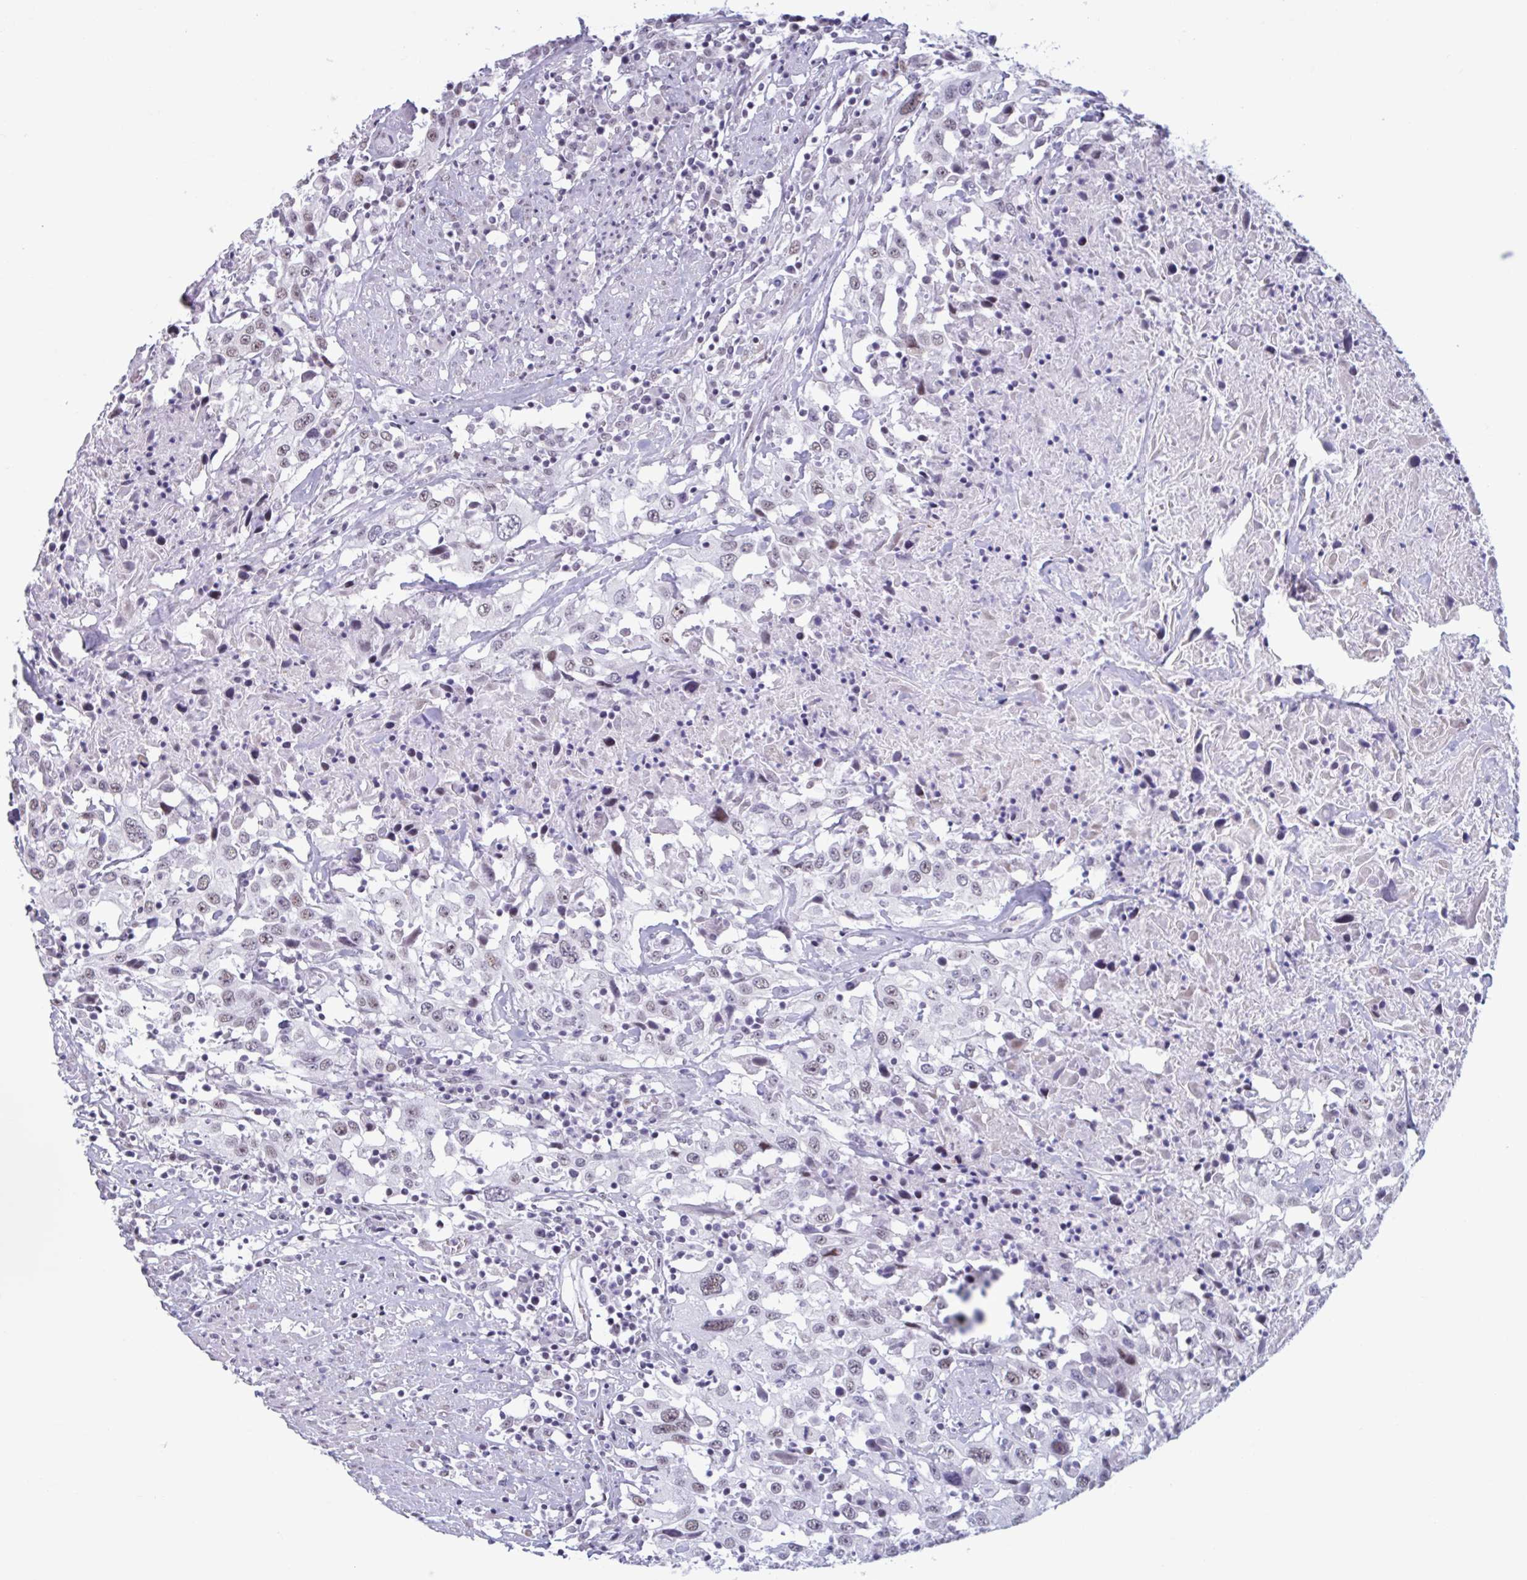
{"staining": {"intensity": "weak", "quantity": "25%-75%", "location": "nuclear"}, "tissue": "urothelial cancer", "cell_type": "Tumor cells", "image_type": "cancer", "snomed": [{"axis": "morphology", "description": "Urothelial carcinoma, High grade"}, {"axis": "topography", "description": "Urinary bladder"}], "caption": "This is a histology image of immunohistochemistry staining of urothelial carcinoma (high-grade), which shows weak expression in the nuclear of tumor cells.", "gene": "HSD17B6", "patient": {"sex": "male", "age": 61}}